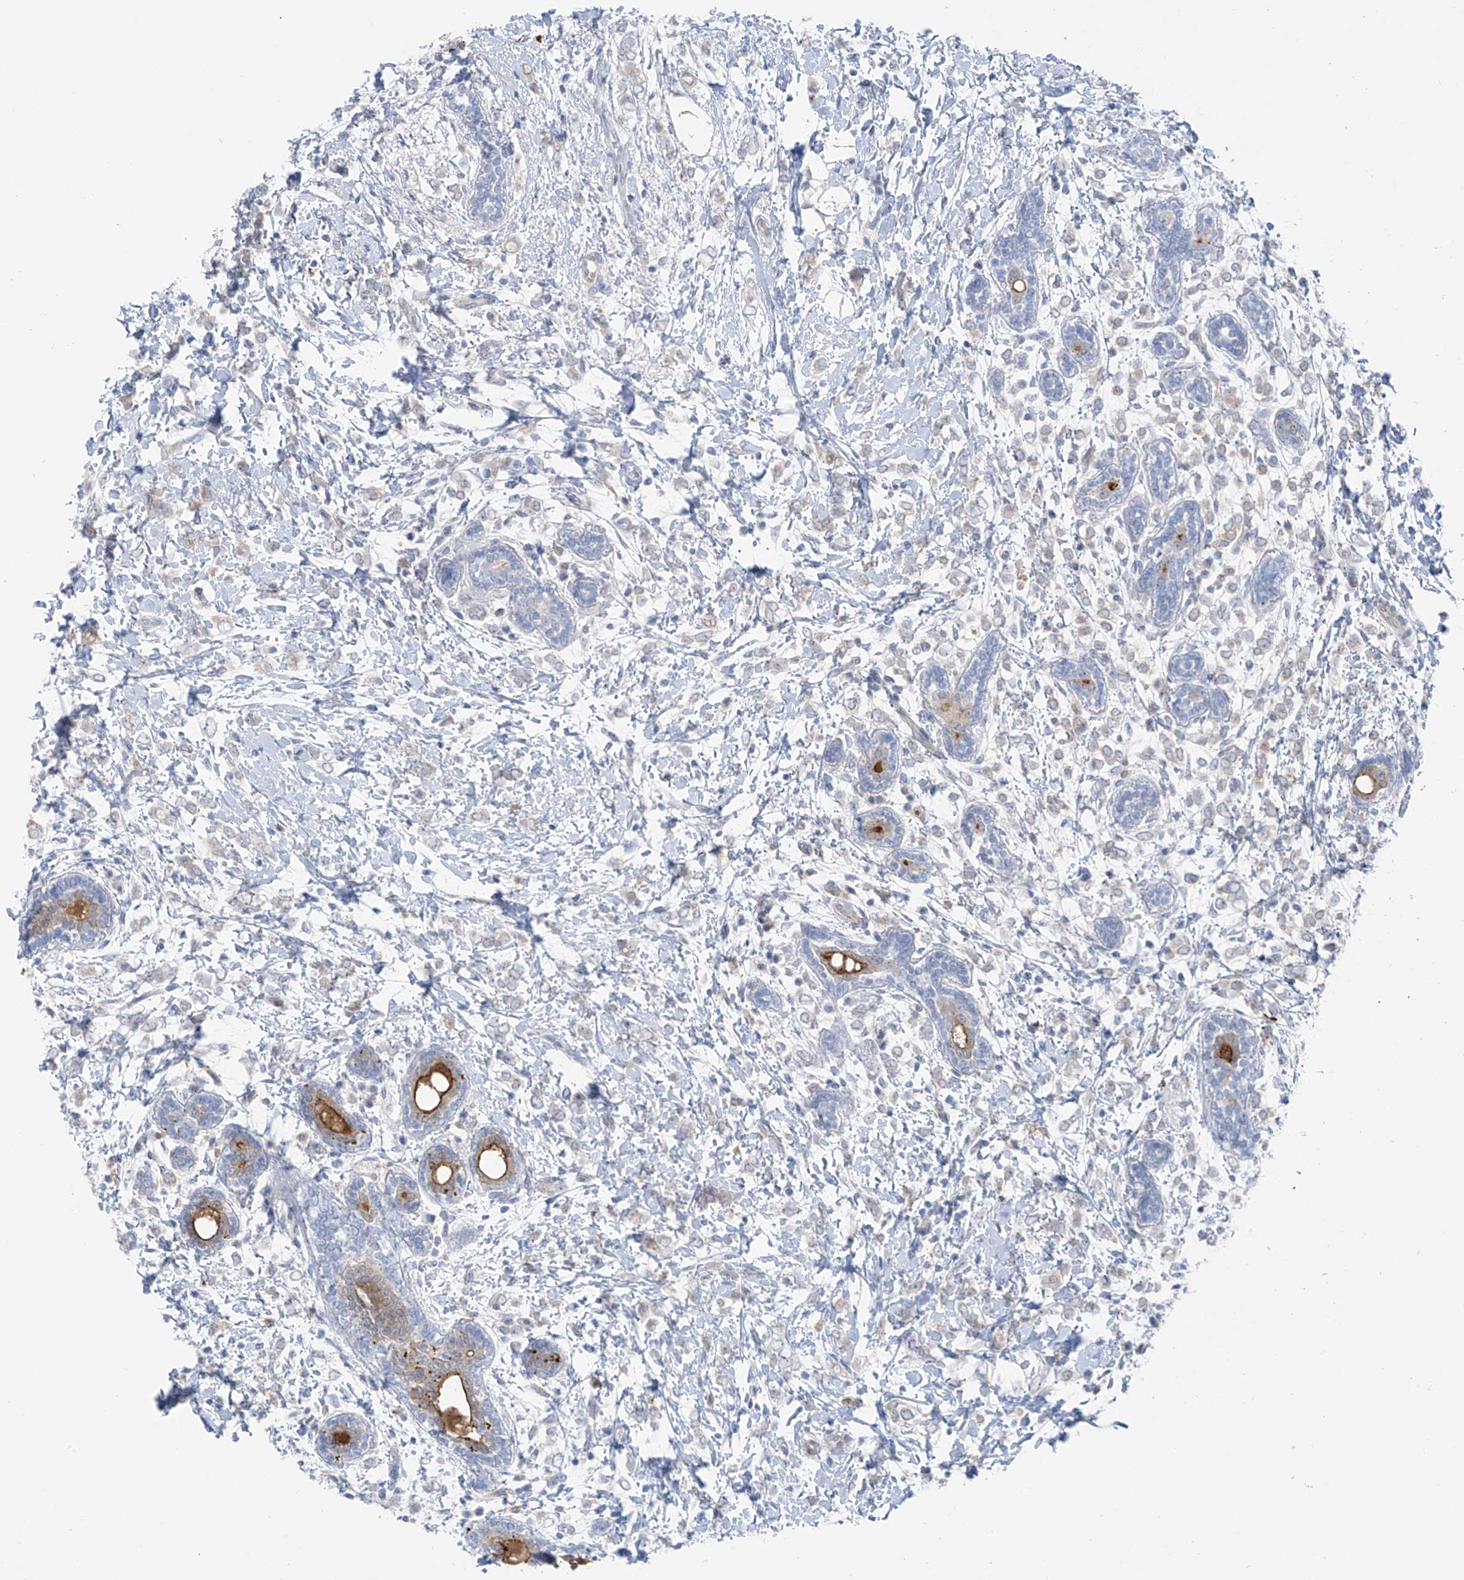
{"staining": {"intensity": "negative", "quantity": "none", "location": "none"}, "tissue": "breast cancer", "cell_type": "Tumor cells", "image_type": "cancer", "snomed": [{"axis": "morphology", "description": "Normal tissue, NOS"}, {"axis": "morphology", "description": "Lobular carcinoma"}, {"axis": "topography", "description": "Breast"}], "caption": "Tumor cells show no significant positivity in breast lobular carcinoma.", "gene": "ZNF793", "patient": {"sex": "female", "age": 47}}